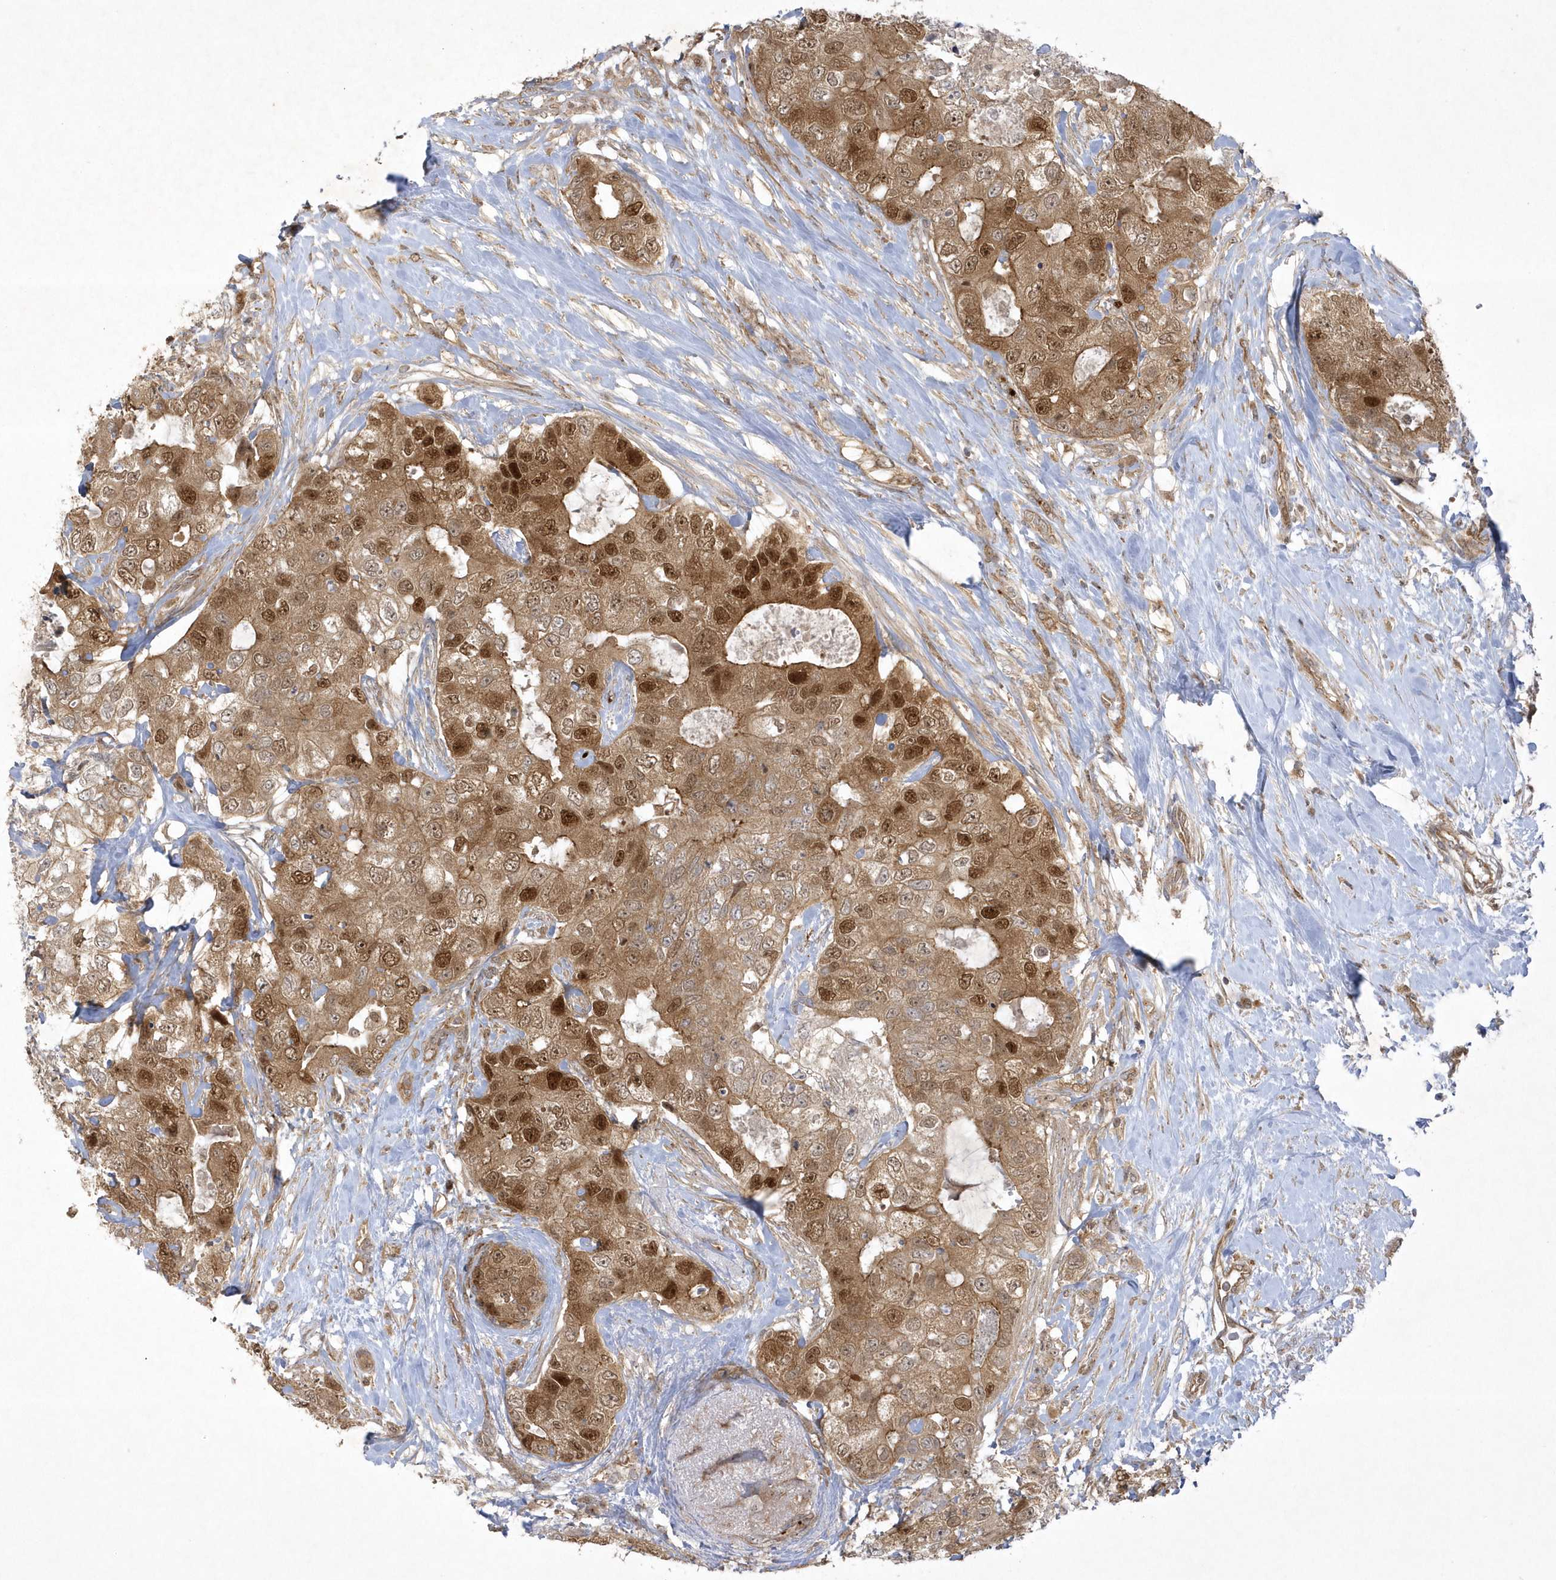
{"staining": {"intensity": "moderate", "quantity": ">75%", "location": "cytoplasmic/membranous,nuclear"}, "tissue": "breast cancer", "cell_type": "Tumor cells", "image_type": "cancer", "snomed": [{"axis": "morphology", "description": "Duct carcinoma"}, {"axis": "topography", "description": "Breast"}], "caption": "Breast intraductal carcinoma stained with a brown dye reveals moderate cytoplasmic/membranous and nuclear positive expression in about >75% of tumor cells.", "gene": "NAF1", "patient": {"sex": "female", "age": 62}}